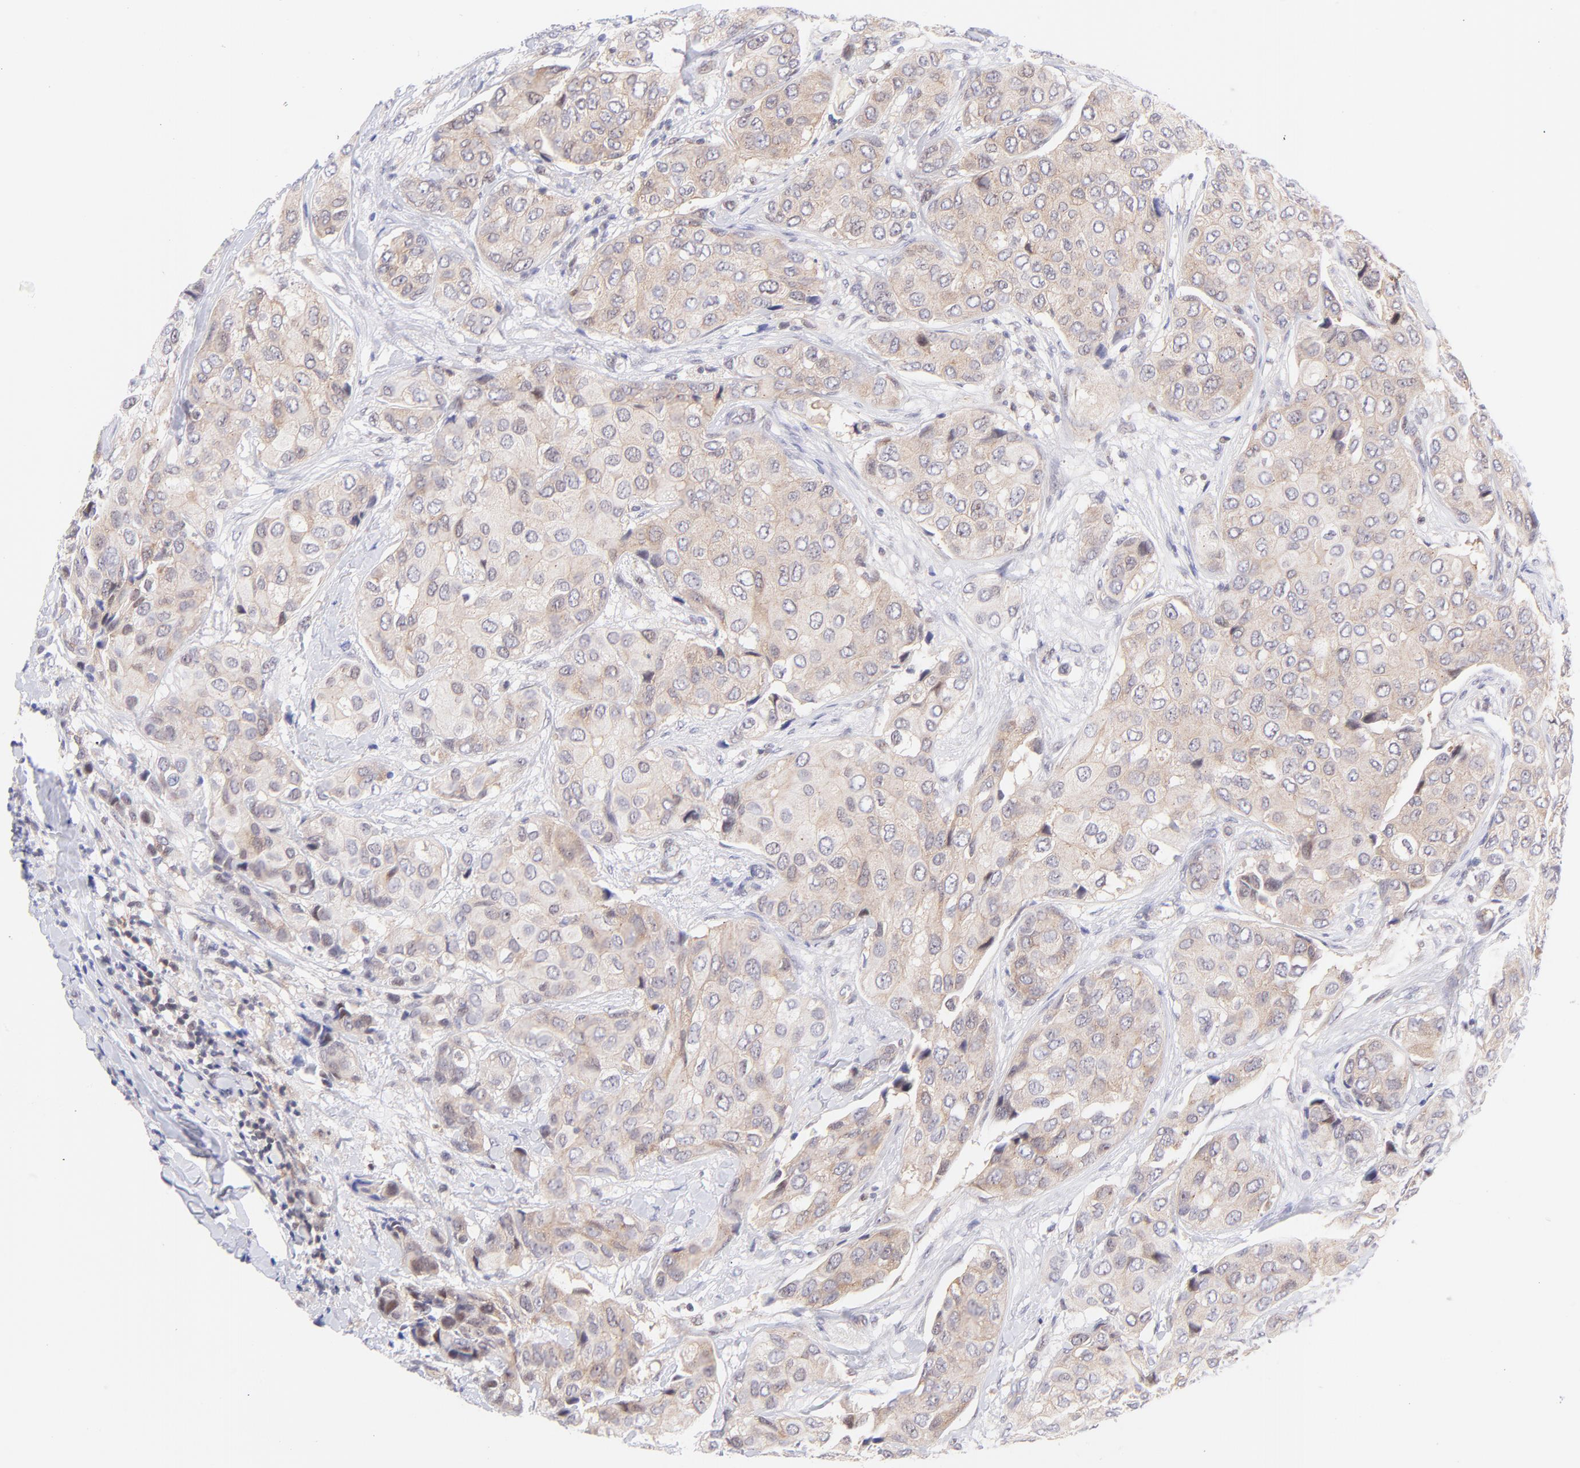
{"staining": {"intensity": "weak", "quantity": ">75%", "location": "cytoplasmic/membranous"}, "tissue": "breast cancer", "cell_type": "Tumor cells", "image_type": "cancer", "snomed": [{"axis": "morphology", "description": "Duct carcinoma"}, {"axis": "topography", "description": "Breast"}], "caption": "Breast cancer tissue exhibits weak cytoplasmic/membranous expression in approximately >75% of tumor cells, visualized by immunohistochemistry.", "gene": "PBDC1", "patient": {"sex": "female", "age": 68}}